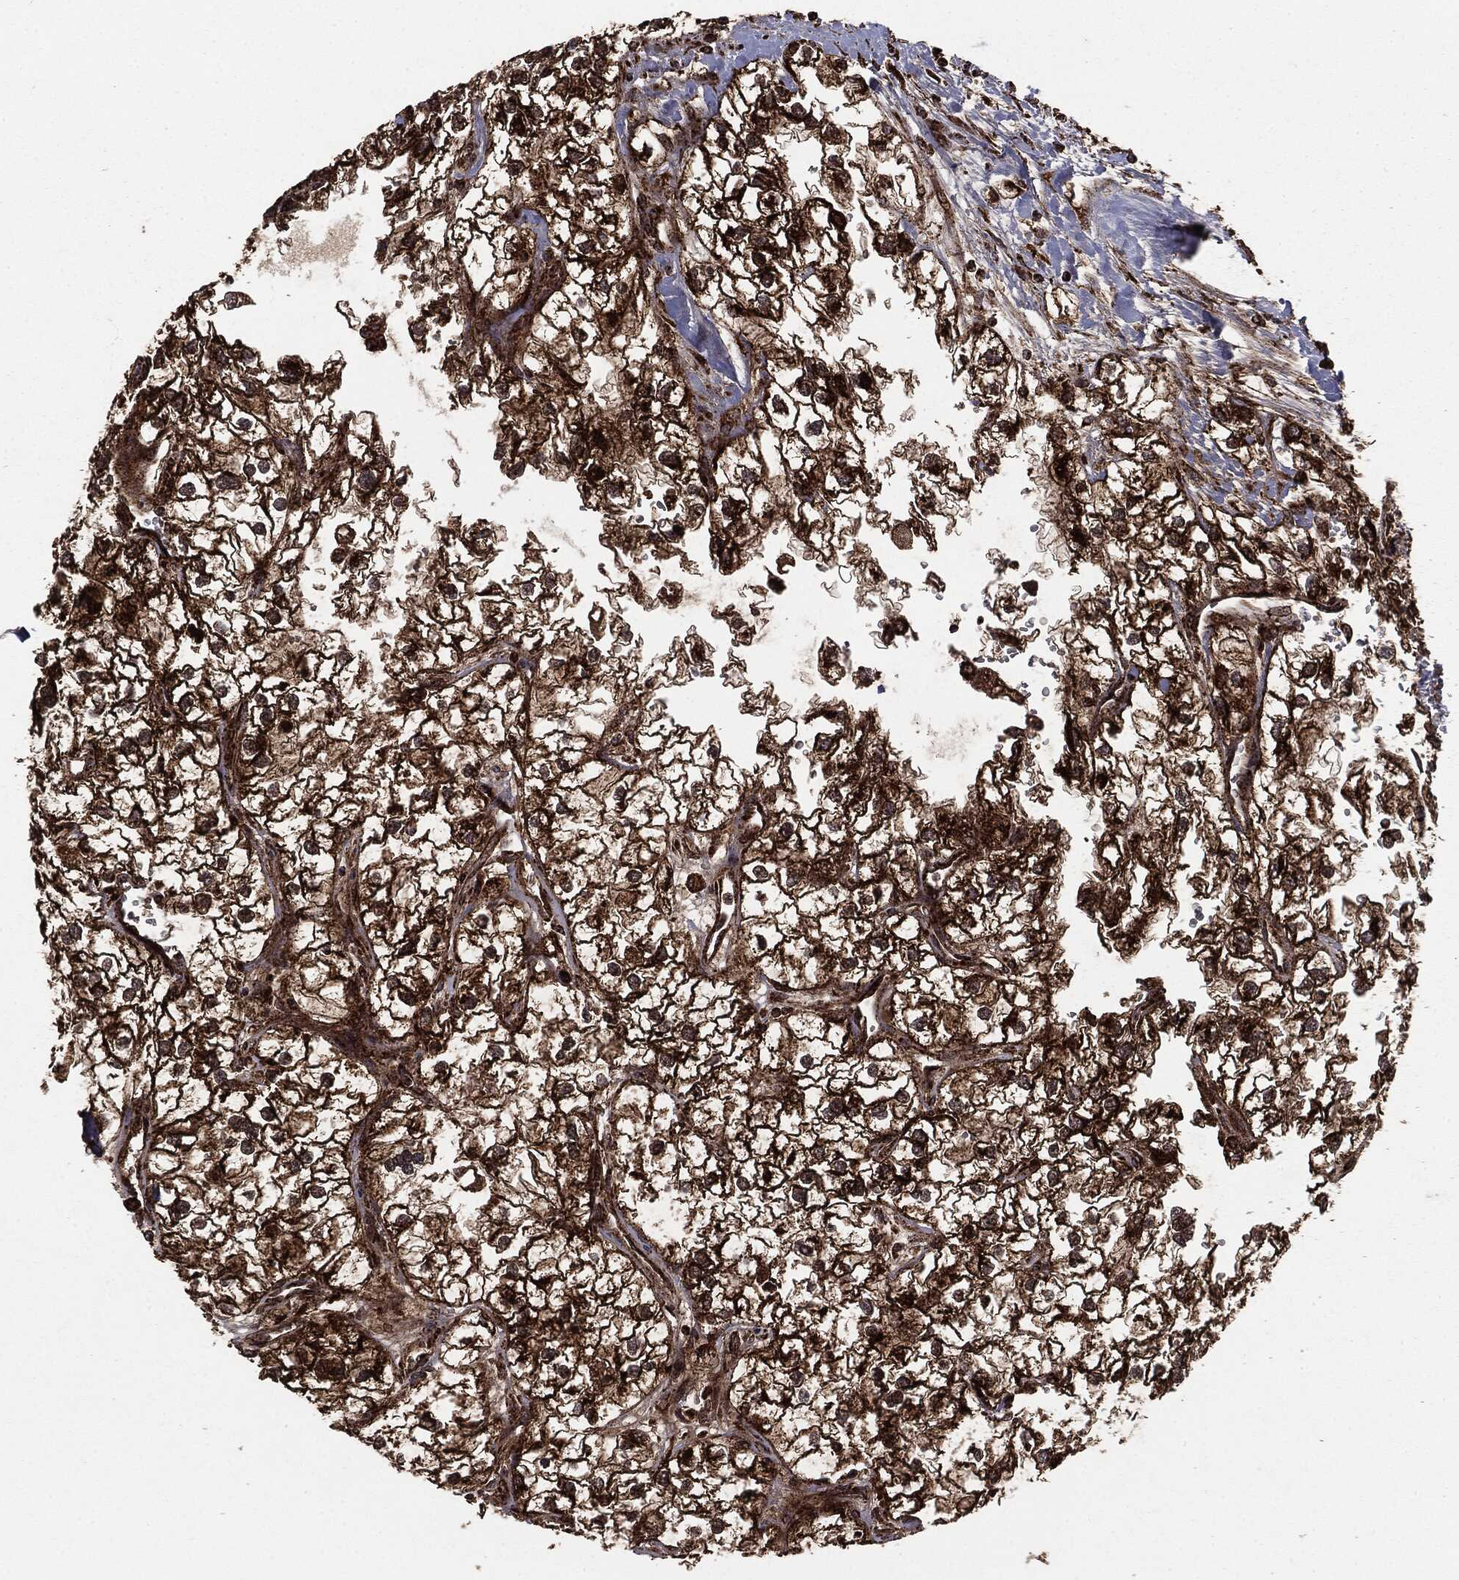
{"staining": {"intensity": "strong", "quantity": ">75%", "location": "cytoplasmic/membranous"}, "tissue": "renal cancer", "cell_type": "Tumor cells", "image_type": "cancer", "snomed": [{"axis": "morphology", "description": "Adenocarcinoma, NOS"}, {"axis": "topography", "description": "Kidney"}], "caption": "About >75% of tumor cells in renal cancer (adenocarcinoma) show strong cytoplasmic/membranous protein expression as visualized by brown immunohistochemical staining.", "gene": "MAP2K1", "patient": {"sex": "male", "age": 59}}